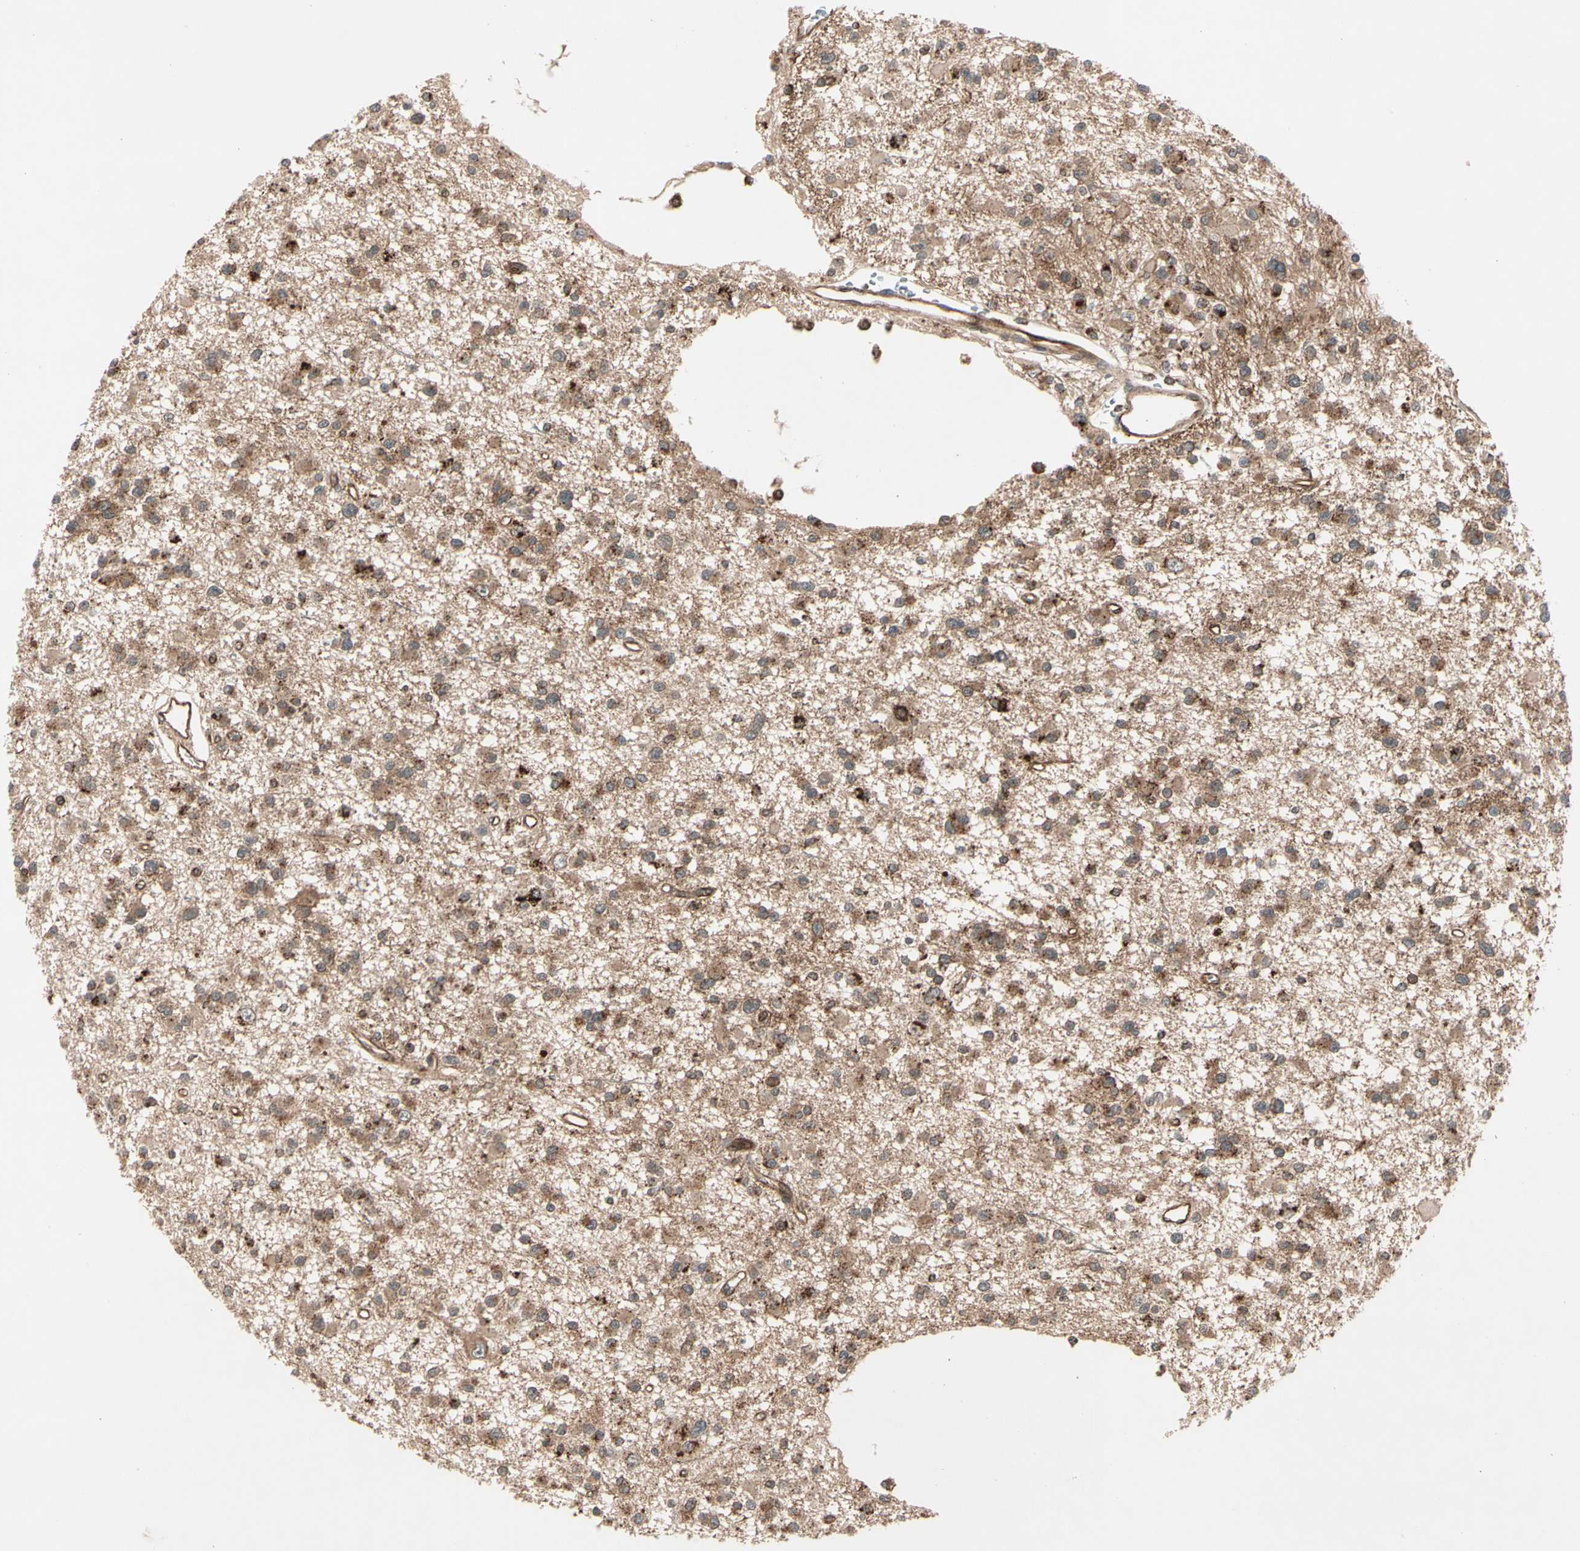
{"staining": {"intensity": "strong", "quantity": "25%-75%", "location": "cytoplasmic/membranous"}, "tissue": "glioma", "cell_type": "Tumor cells", "image_type": "cancer", "snomed": [{"axis": "morphology", "description": "Glioma, malignant, Low grade"}, {"axis": "topography", "description": "Brain"}], "caption": "Protein analysis of low-grade glioma (malignant) tissue shows strong cytoplasmic/membranous expression in about 25%-75% of tumor cells.", "gene": "FLOT1", "patient": {"sex": "female", "age": 22}}